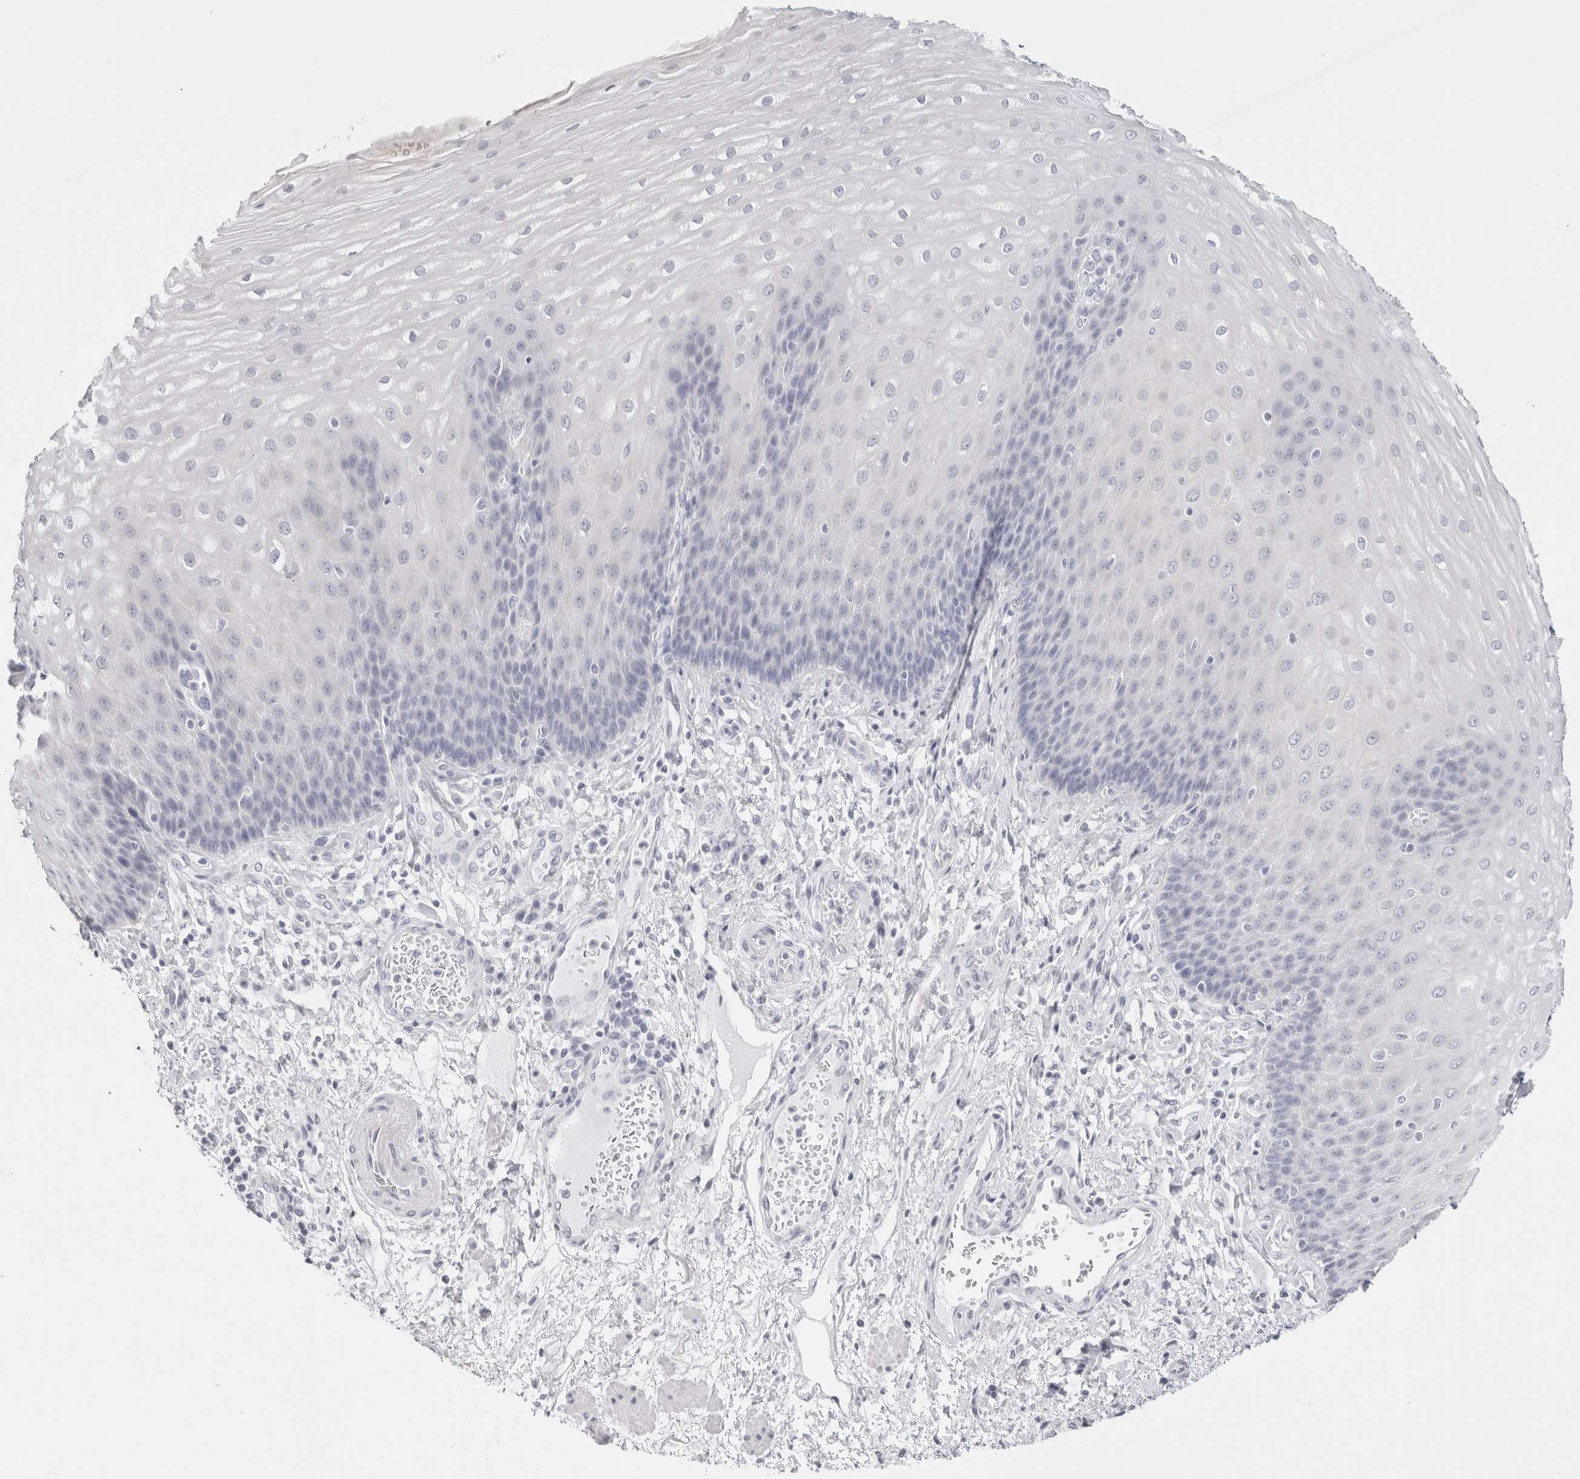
{"staining": {"intensity": "negative", "quantity": "none", "location": "none"}, "tissue": "esophagus", "cell_type": "Squamous epithelial cells", "image_type": "normal", "snomed": [{"axis": "morphology", "description": "Normal tissue, NOS"}, {"axis": "topography", "description": "Esophagus"}], "caption": "Squamous epithelial cells show no significant staining in benign esophagus.", "gene": "GARIN1A", "patient": {"sex": "male", "age": 54}}